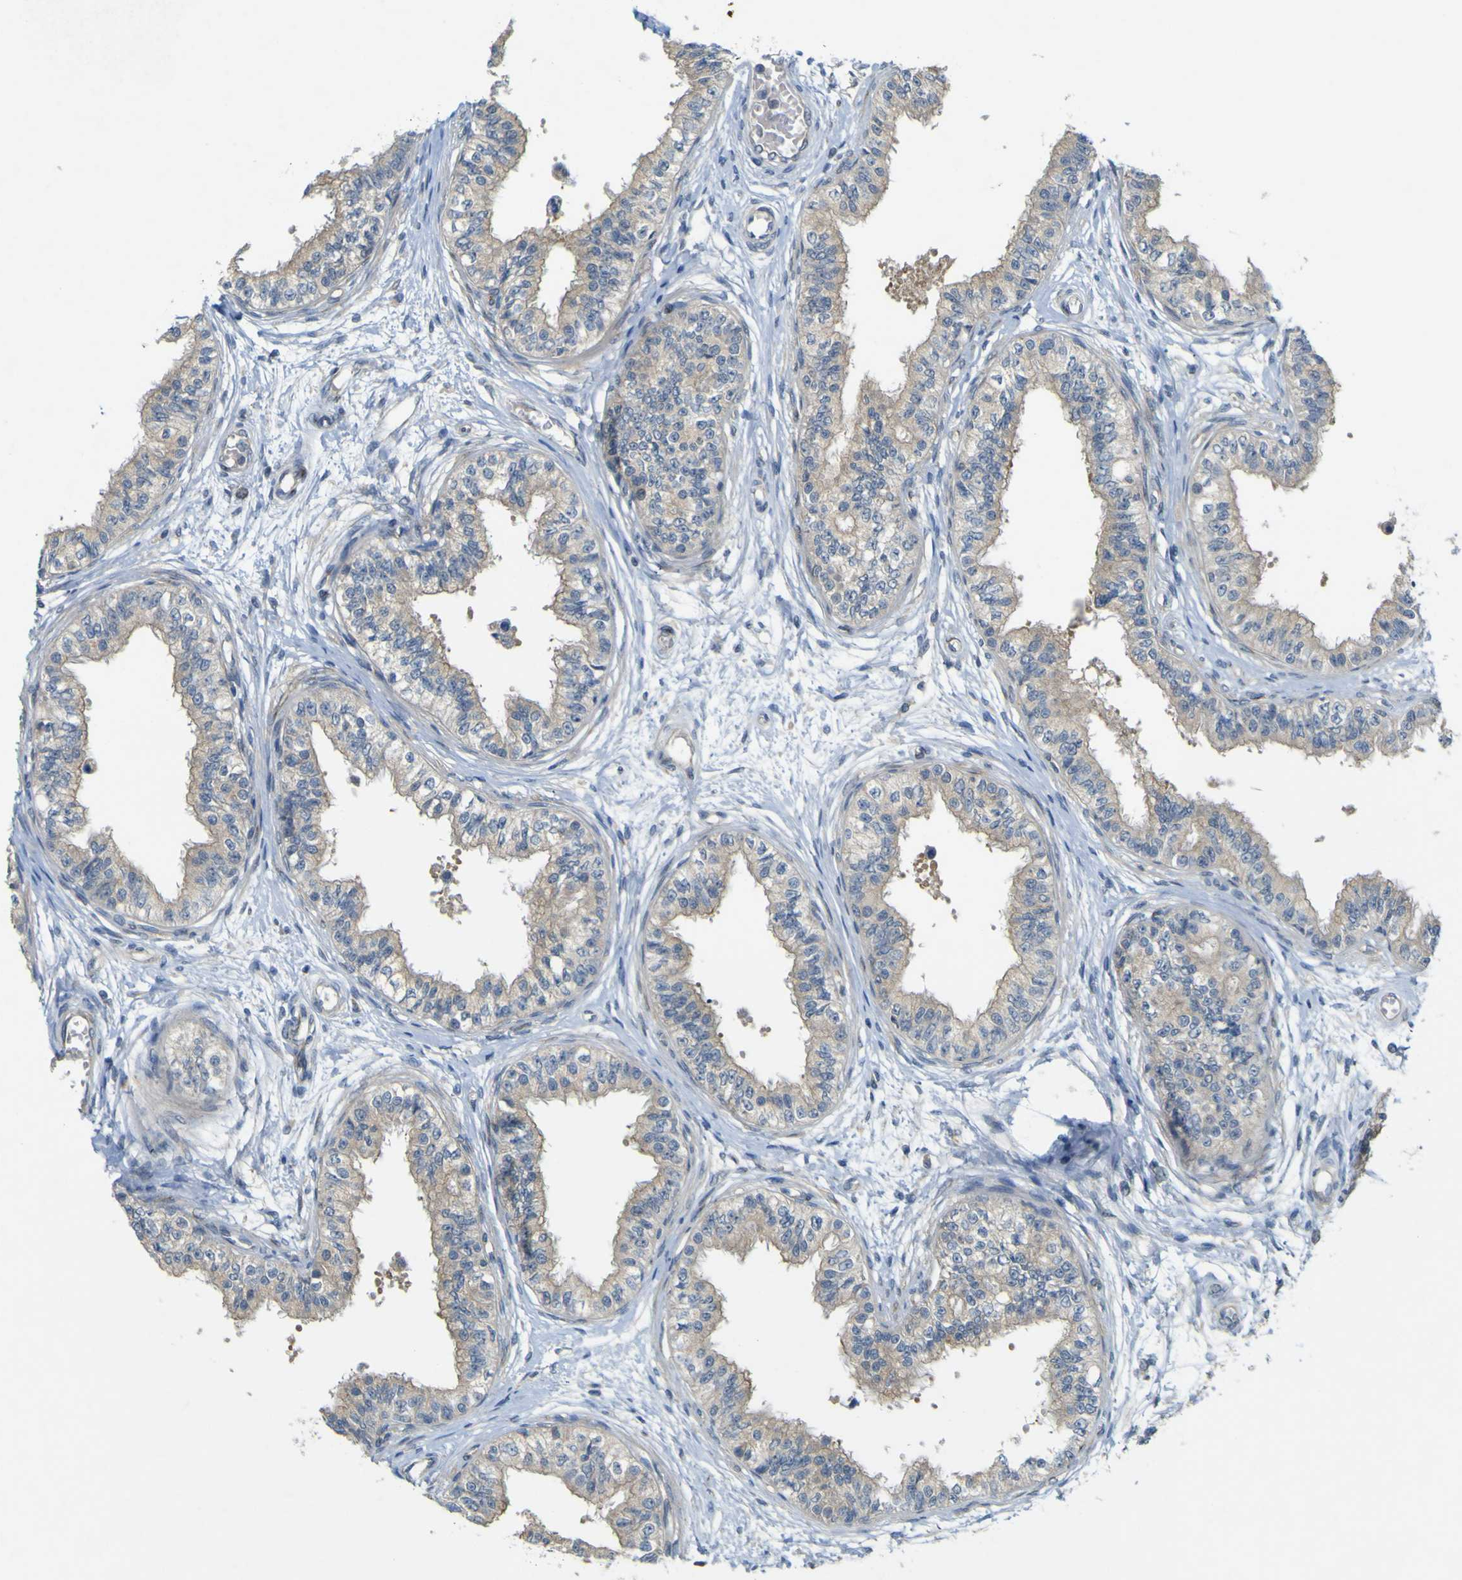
{"staining": {"intensity": "weak", "quantity": ">75%", "location": "cytoplasmic/membranous"}, "tissue": "epididymis", "cell_type": "Glandular cells", "image_type": "normal", "snomed": [{"axis": "morphology", "description": "Normal tissue, NOS"}, {"axis": "morphology", "description": "Adenocarcinoma, metastatic, NOS"}, {"axis": "topography", "description": "Testis"}, {"axis": "topography", "description": "Epididymis"}], "caption": "Glandular cells reveal low levels of weak cytoplasmic/membranous expression in about >75% of cells in benign human epididymis. Immunohistochemistry (ihc) stains the protein in brown and the nuclei are stained blue.", "gene": "IGF2R", "patient": {"sex": "male", "age": 26}}